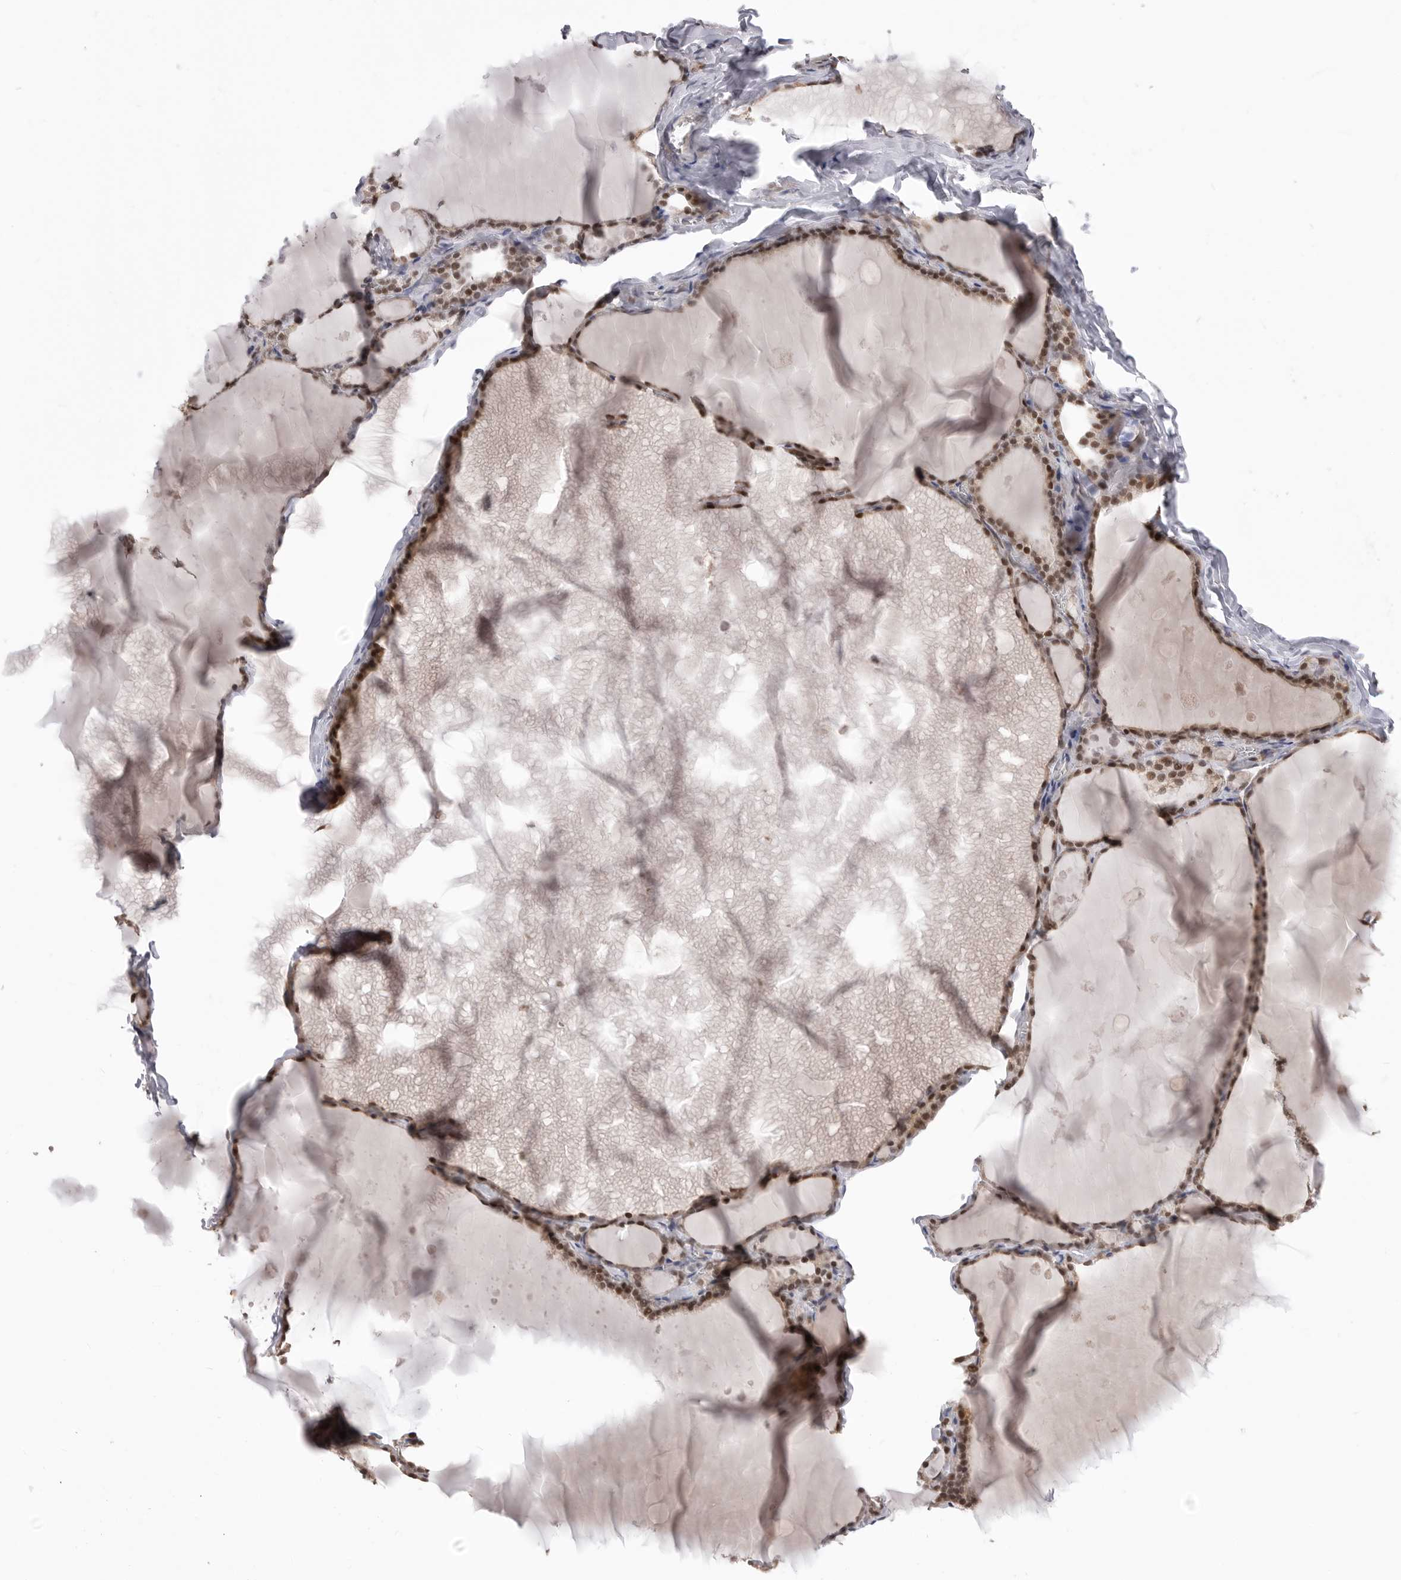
{"staining": {"intensity": "moderate", "quantity": ">75%", "location": "nuclear"}, "tissue": "thyroid gland", "cell_type": "Glandular cells", "image_type": "normal", "snomed": [{"axis": "morphology", "description": "Normal tissue, NOS"}, {"axis": "topography", "description": "Thyroid gland"}], "caption": "Thyroid gland stained for a protein (brown) shows moderate nuclear positive staining in approximately >75% of glandular cells.", "gene": "SMARCC1", "patient": {"sex": "male", "age": 56}}